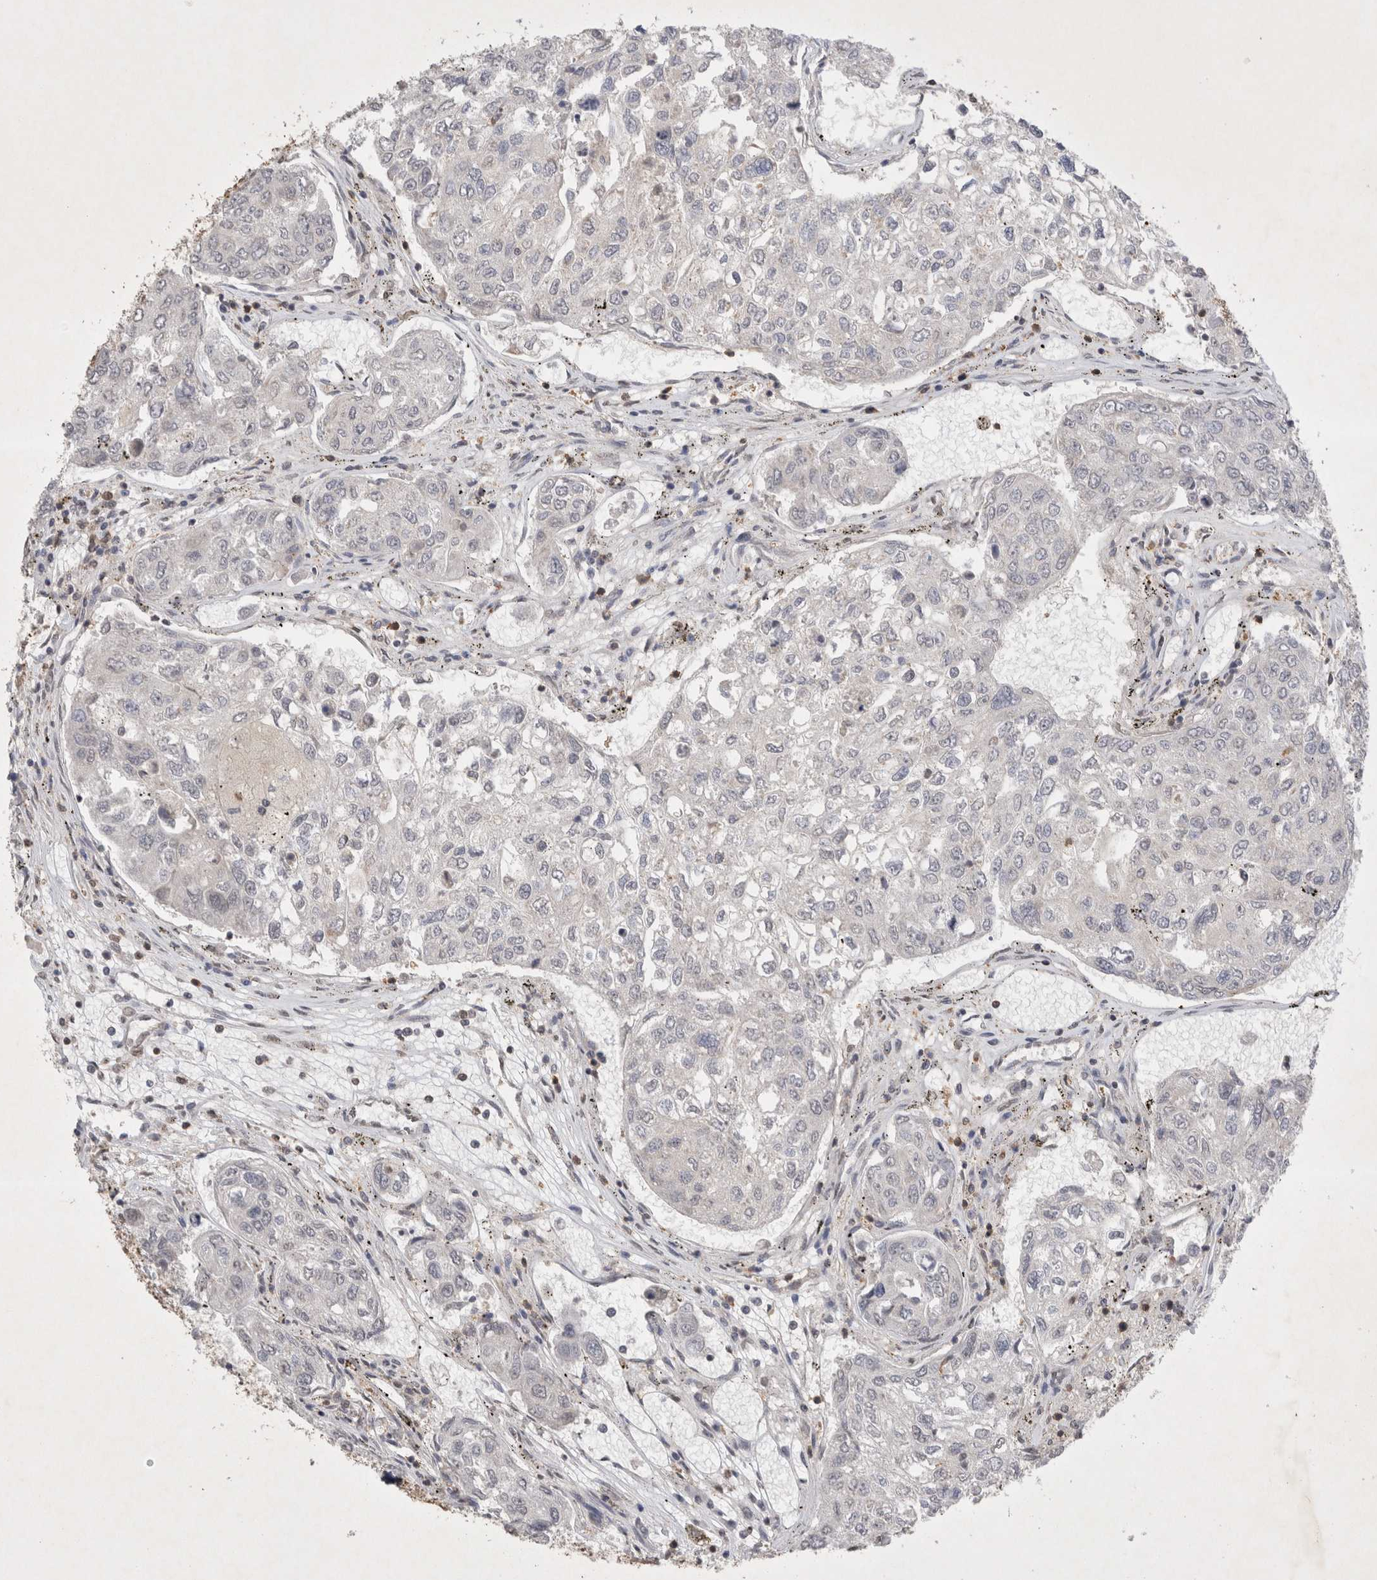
{"staining": {"intensity": "negative", "quantity": "none", "location": "none"}, "tissue": "urothelial cancer", "cell_type": "Tumor cells", "image_type": "cancer", "snomed": [{"axis": "morphology", "description": "Urothelial carcinoma, High grade"}, {"axis": "topography", "description": "Lymph node"}, {"axis": "topography", "description": "Urinary bladder"}], "caption": "This is an immunohistochemistry (IHC) photomicrograph of urothelial carcinoma (high-grade). There is no positivity in tumor cells.", "gene": "WIPF2", "patient": {"sex": "male", "age": 51}}